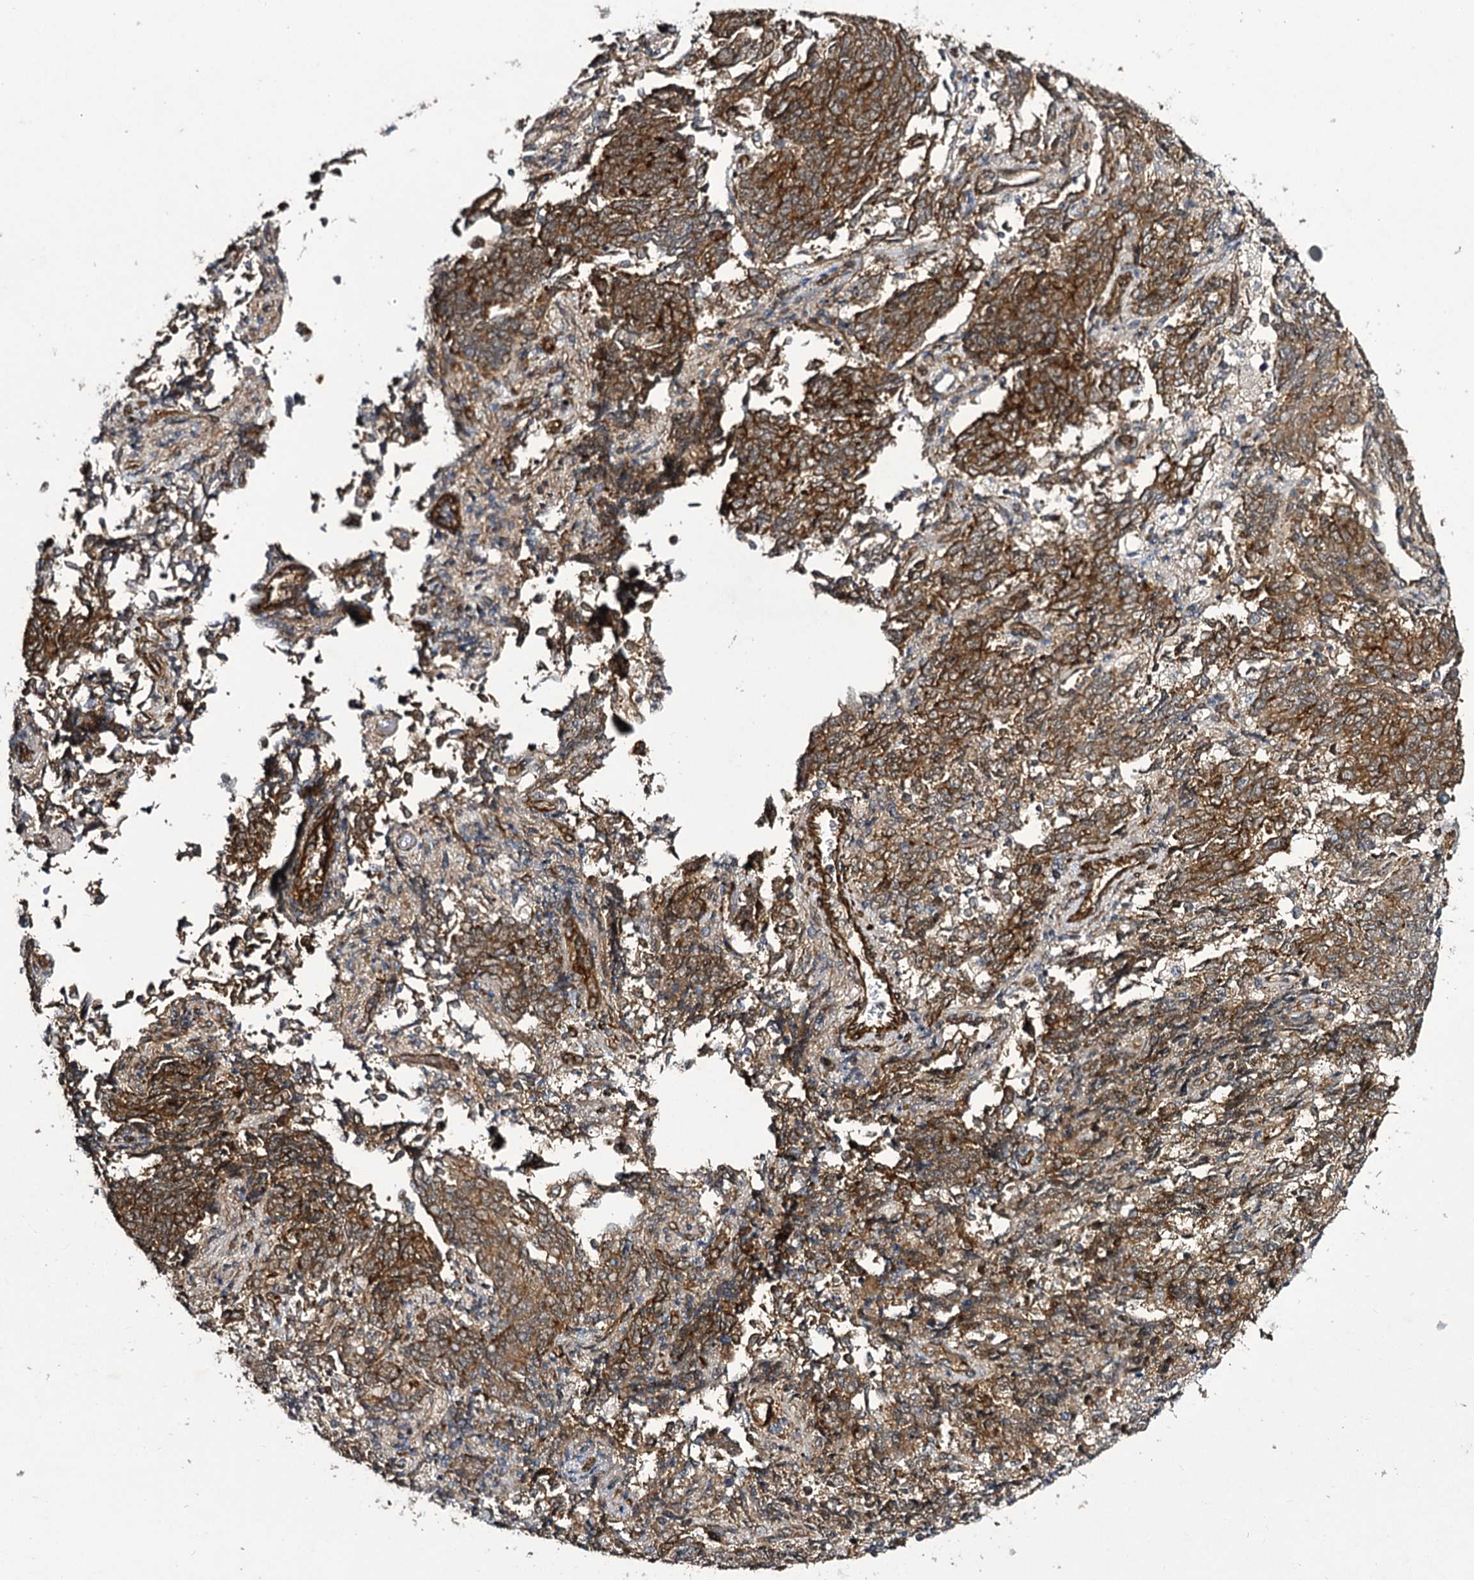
{"staining": {"intensity": "moderate", "quantity": ">75%", "location": "cytoplasmic/membranous"}, "tissue": "endometrial cancer", "cell_type": "Tumor cells", "image_type": "cancer", "snomed": [{"axis": "morphology", "description": "Adenocarcinoma, NOS"}, {"axis": "topography", "description": "Endometrium"}], "caption": "Approximately >75% of tumor cells in human adenocarcinoma (endometrial) display moderate cytoplasmic/membranous protein expression as visualized by brown immunohistochemical staining.", "gene": "MYO1C", "patient": {"sex": "female", "age": 80}}